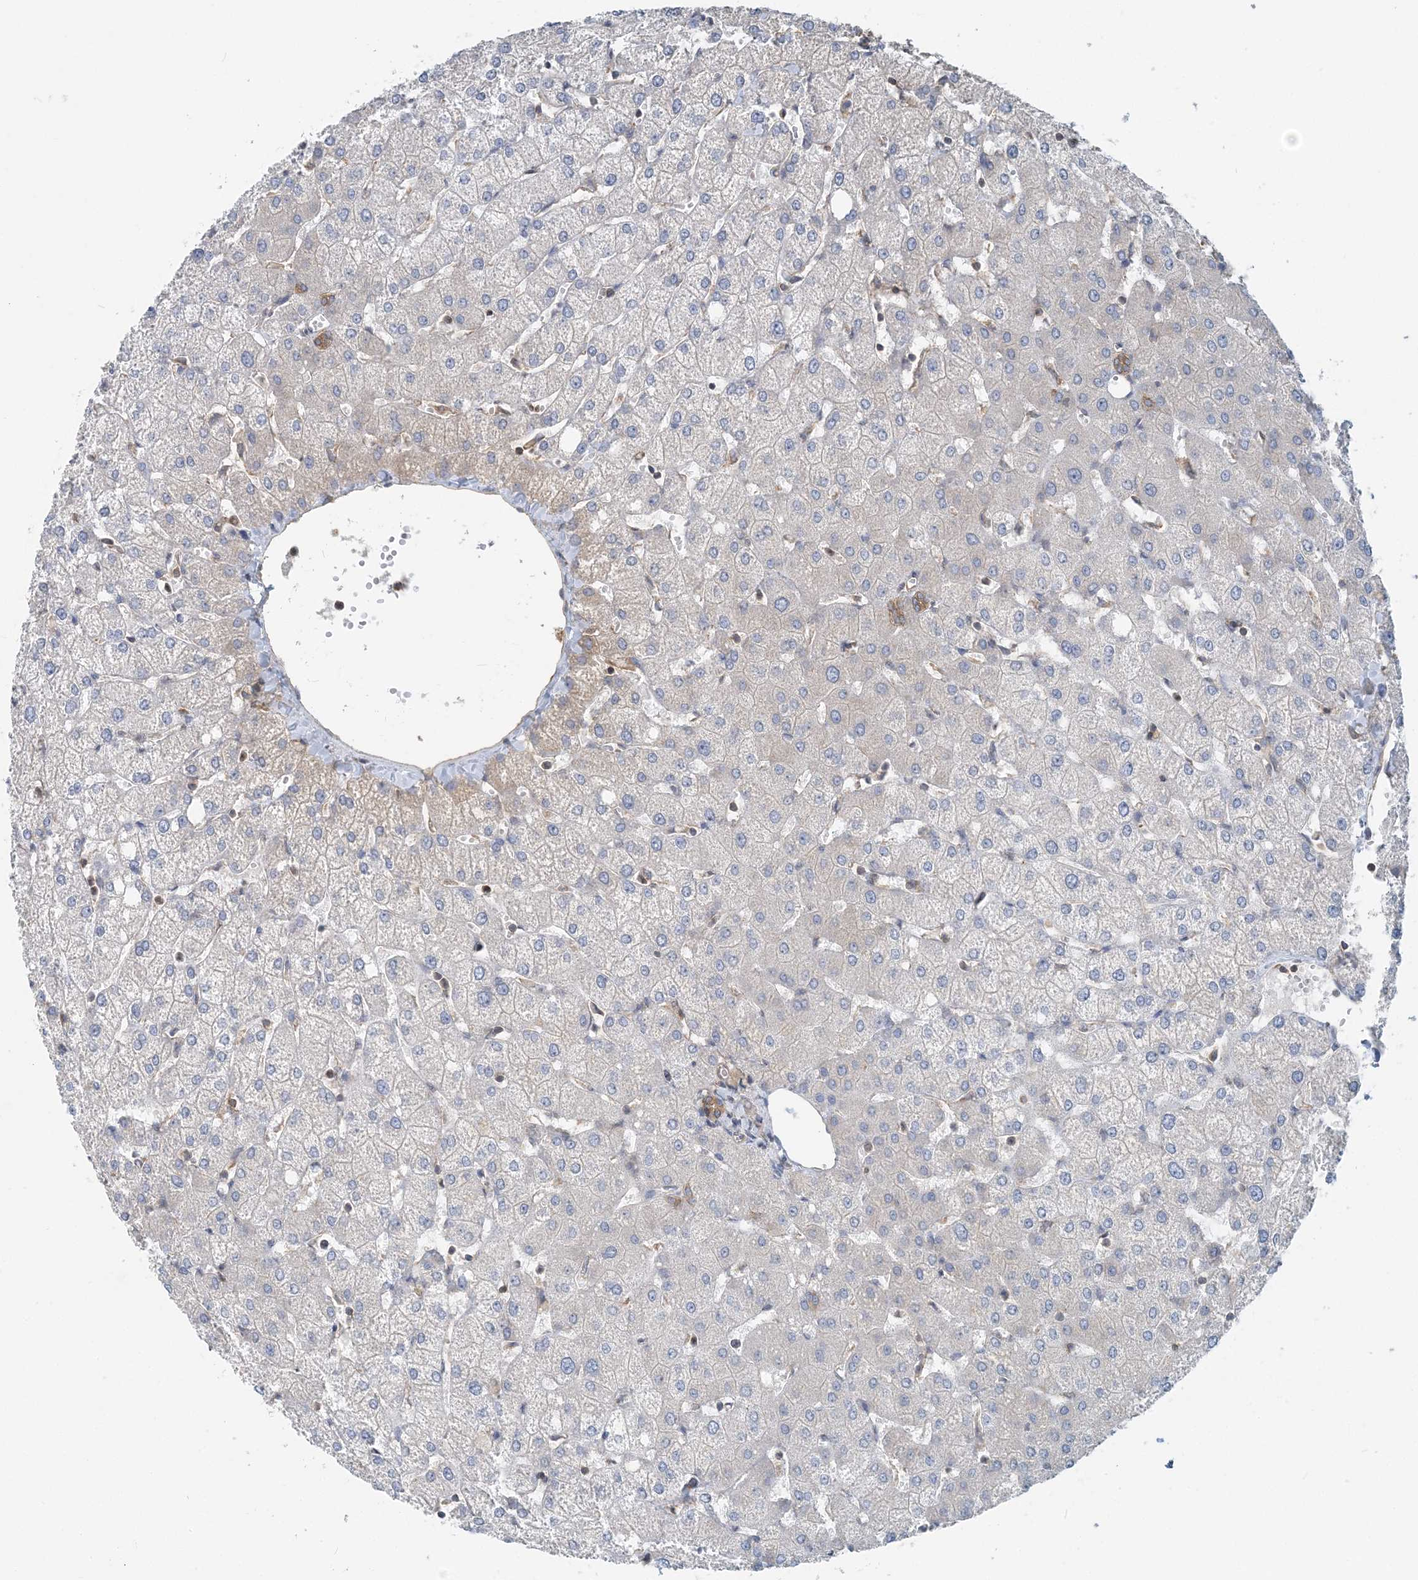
{"staining": {"intensity": "moderate", "quantity": ">75%", "location": "cytoplasmic/membranous"}, "tissue": "liver", "cell_type": "Cholangiocytes", "image_type": "normal", "snomed": [{"axis": "morphology", "description": "Normal tissue, NOS"}, {"axis": "topography", "description": "Liver"}], "caption": "Immunohistochemistry (DAB (3,3'-diaminobenzidine)) staining of normal liver exhibits moderate cytoplasmic/membranous protein positivity in approximately >75% of cholangiocytes.", "gene": "MOB4", "patient": {"sex": "female", "age": 54}}